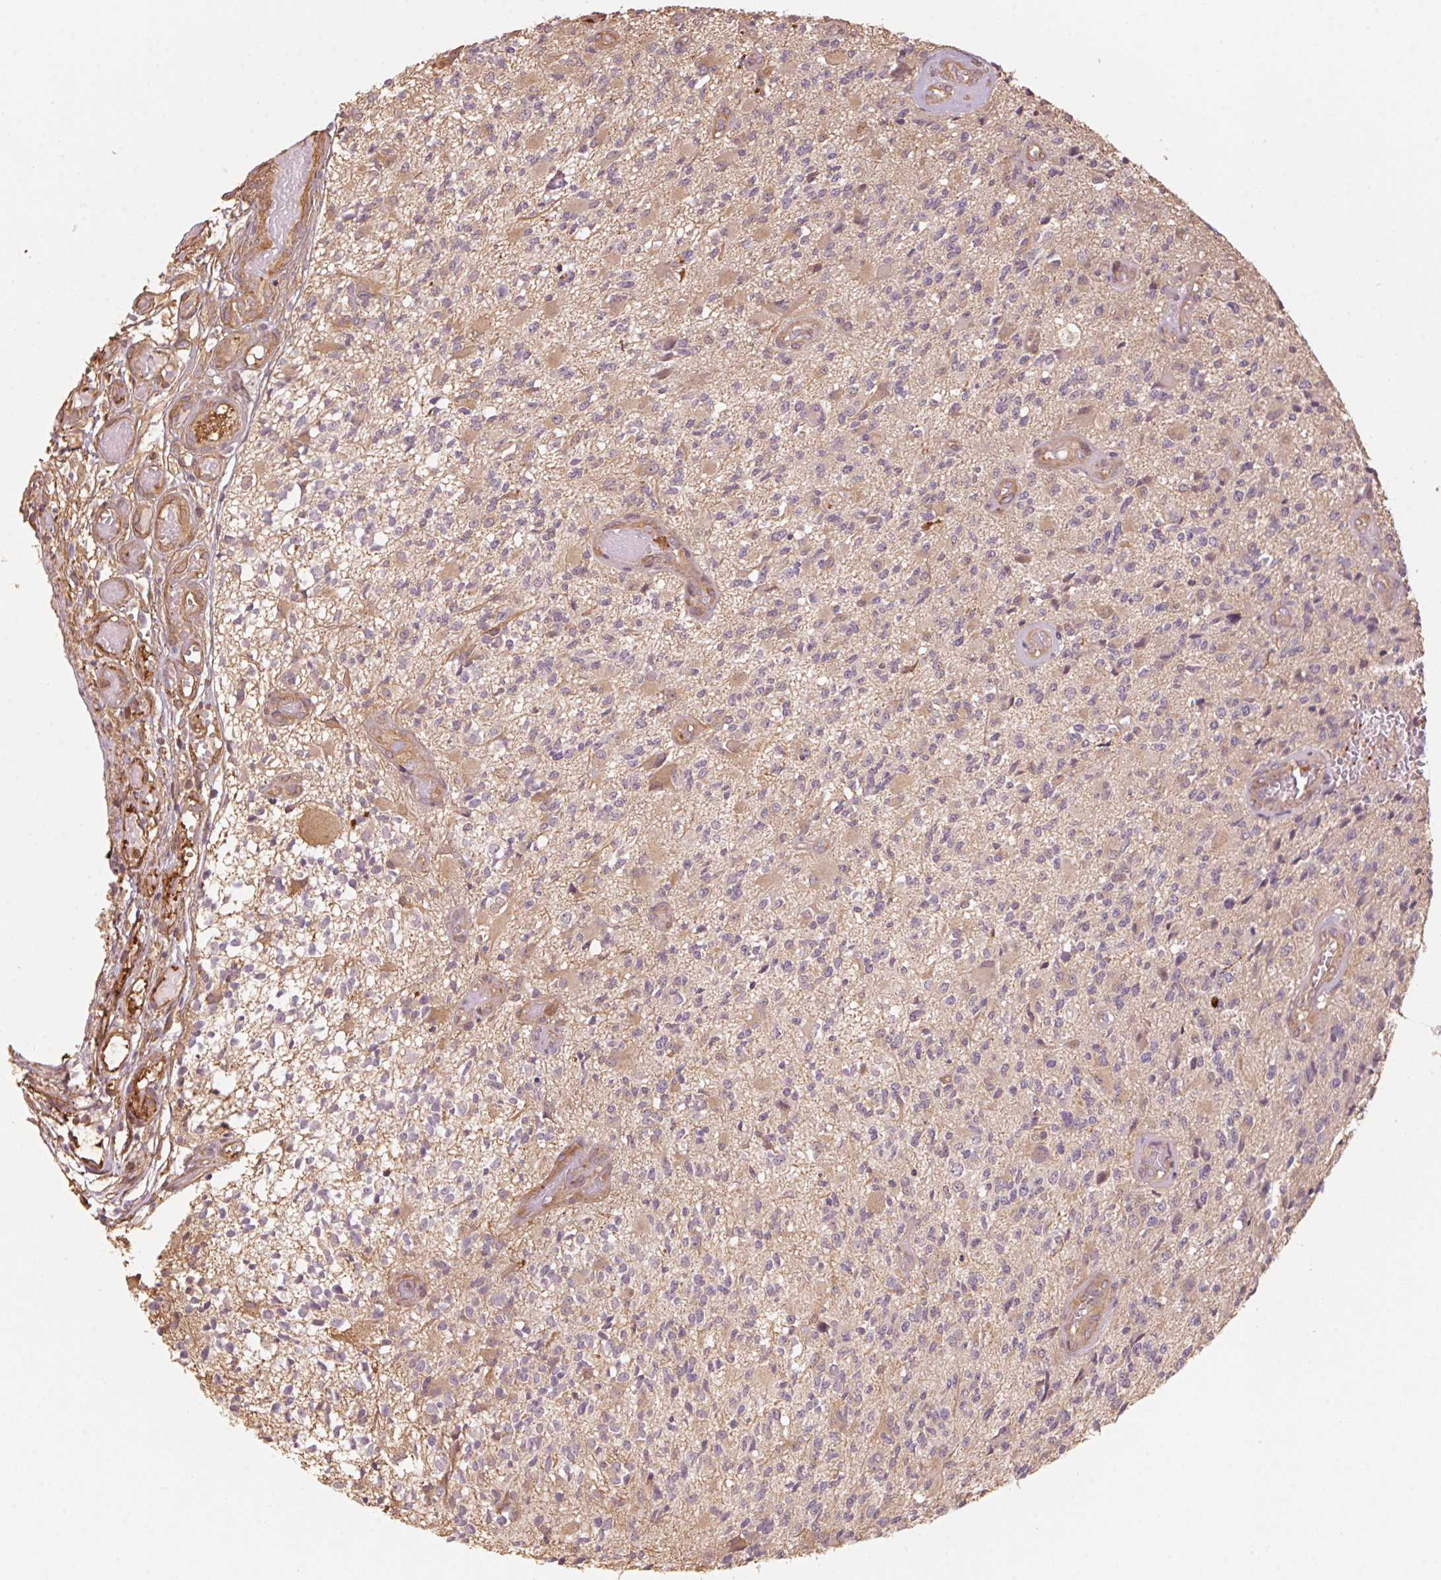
{"staining": {"intensity": "weak", "quantity": "<25%", "location": "cytoplasmic/membranous"}, "tissue": "glioma", "cell_type": "Tumor cells", "image_type": "cancer", "snomed": [{"axis": "morphology", "description": "Glioma, malignant, High grade"}, {"axis": "topography", "description": "Brain"}], "caption": "Tumor cells show no significant expression in malignant high-grade glioma. (DAB (3,3'-diaminobenzidine) immunohistochemistry visualized using brightfield microscopy, high magnification).", "gene": "QDPR", "patient": {"sex": "female", "age": 63}}